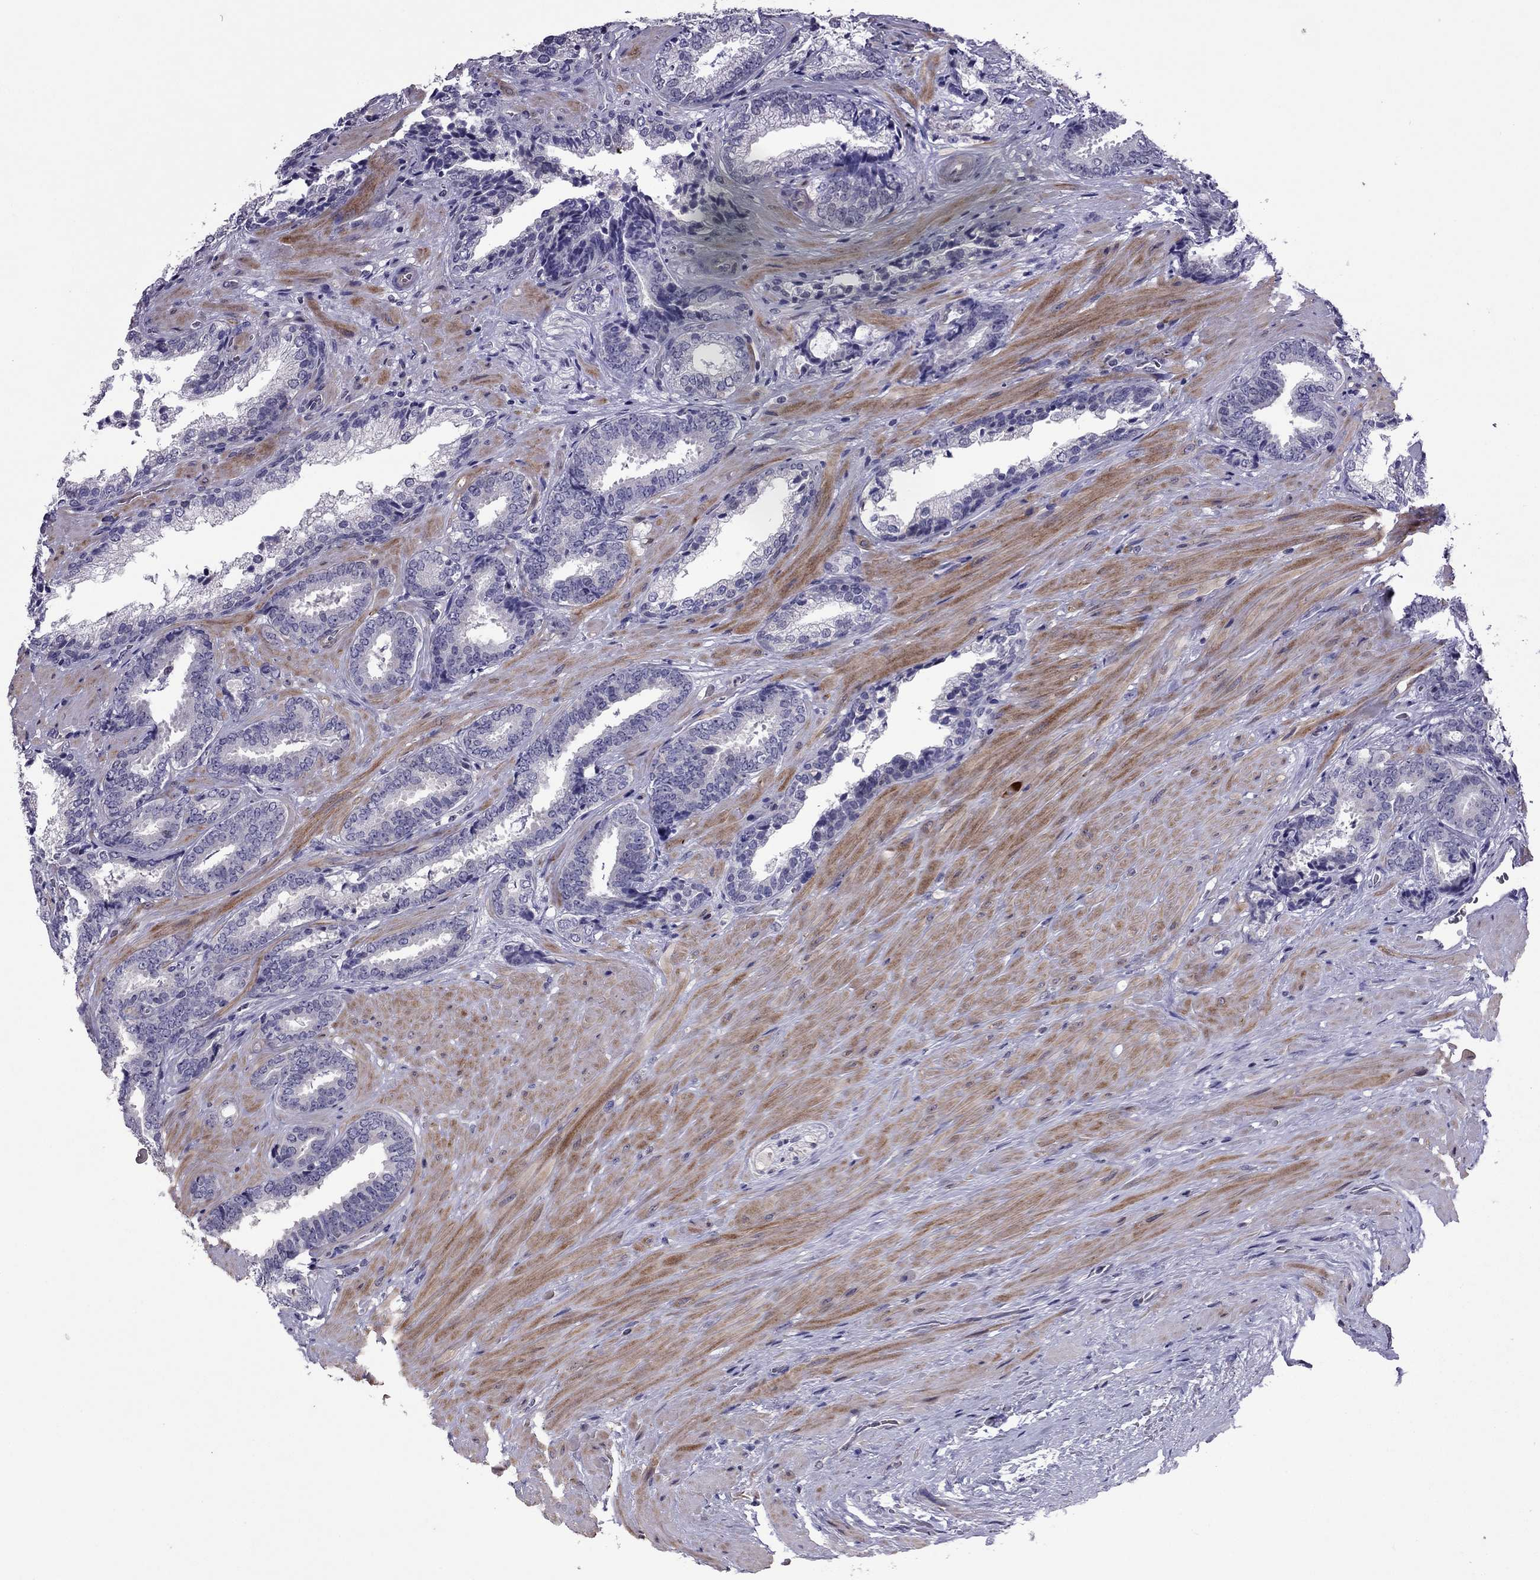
{"staining": {"intensity": "negative", "quantity": "none", "location": "none"}, "tissue": "prostate cancer", "cell_type": "Tumor cells", "image_type": "cancer", "snomed": [{"axis": "morphology", "description": "Adenocarcinoma, Low grade"}, {"axis": "topography", "description": "Prostate"}], "caption": "This is an immunohistochemistry (IHC) image of prostate low-grade adenocarcinoma. There is no positivity in tumor cells.", "gene": "SLC16A8", "patient": {"sex": "male", "age": 61}}